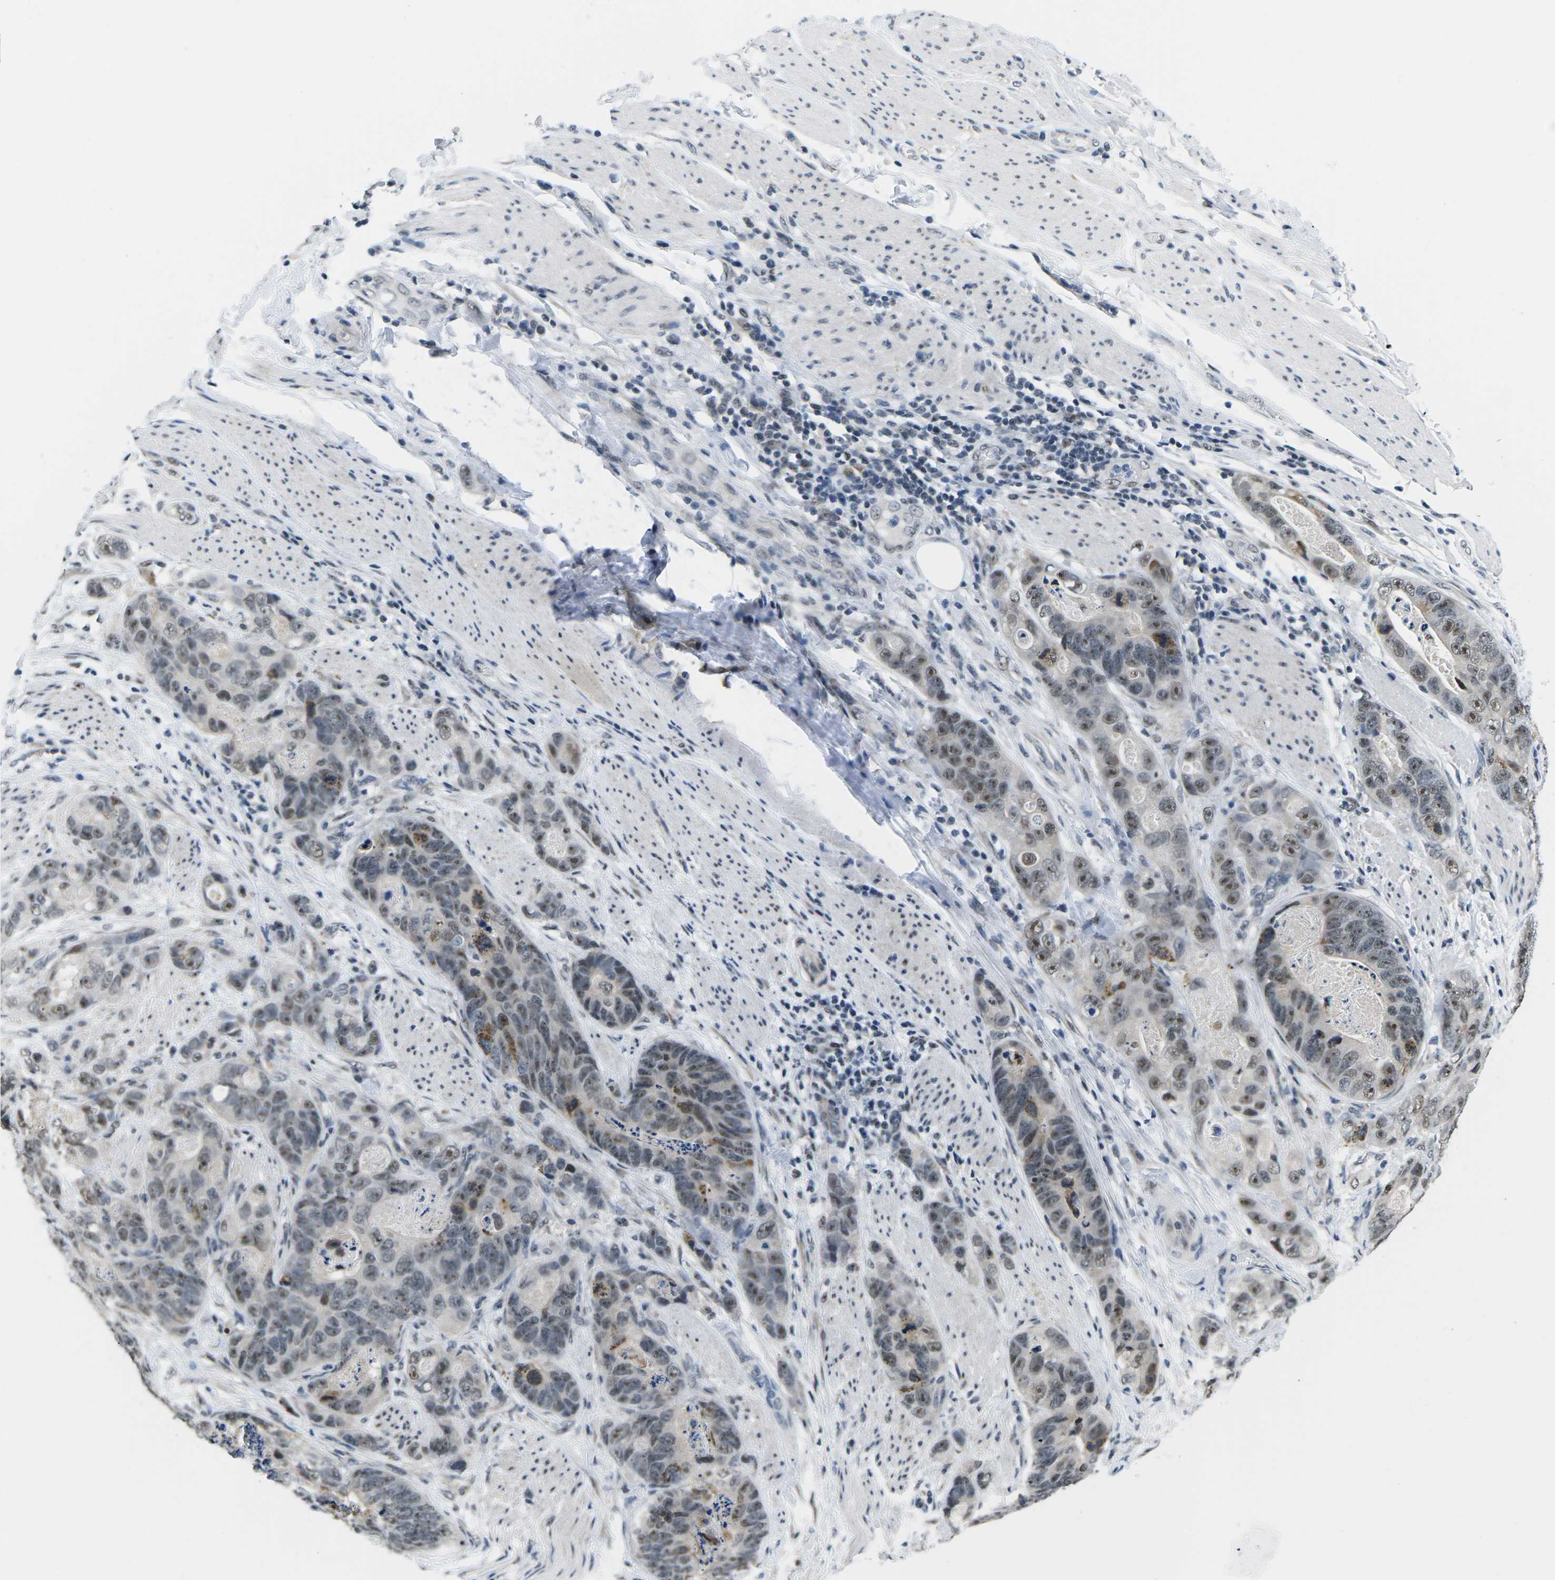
{"staining": {"intensity": "moderate", "quantity": ">75%", "location": "nuclear"}, "tissue": "stomach cancer", "cell_type": "Tumor cells", "image_type": "cancer", "snomed": [{"axis": "morphology", "description": "Adenocarcinoma, NOS"}, {"axis": "topography", "description": "Stomach"}], "caption": "Human adenocarcinoma (stomach) stained with a brown dye displays moderate nuclear positive staining in approximately >75% of tumor cells.", "gene": "NSRP1", "patient": {"sex": "female", "age": 89}}